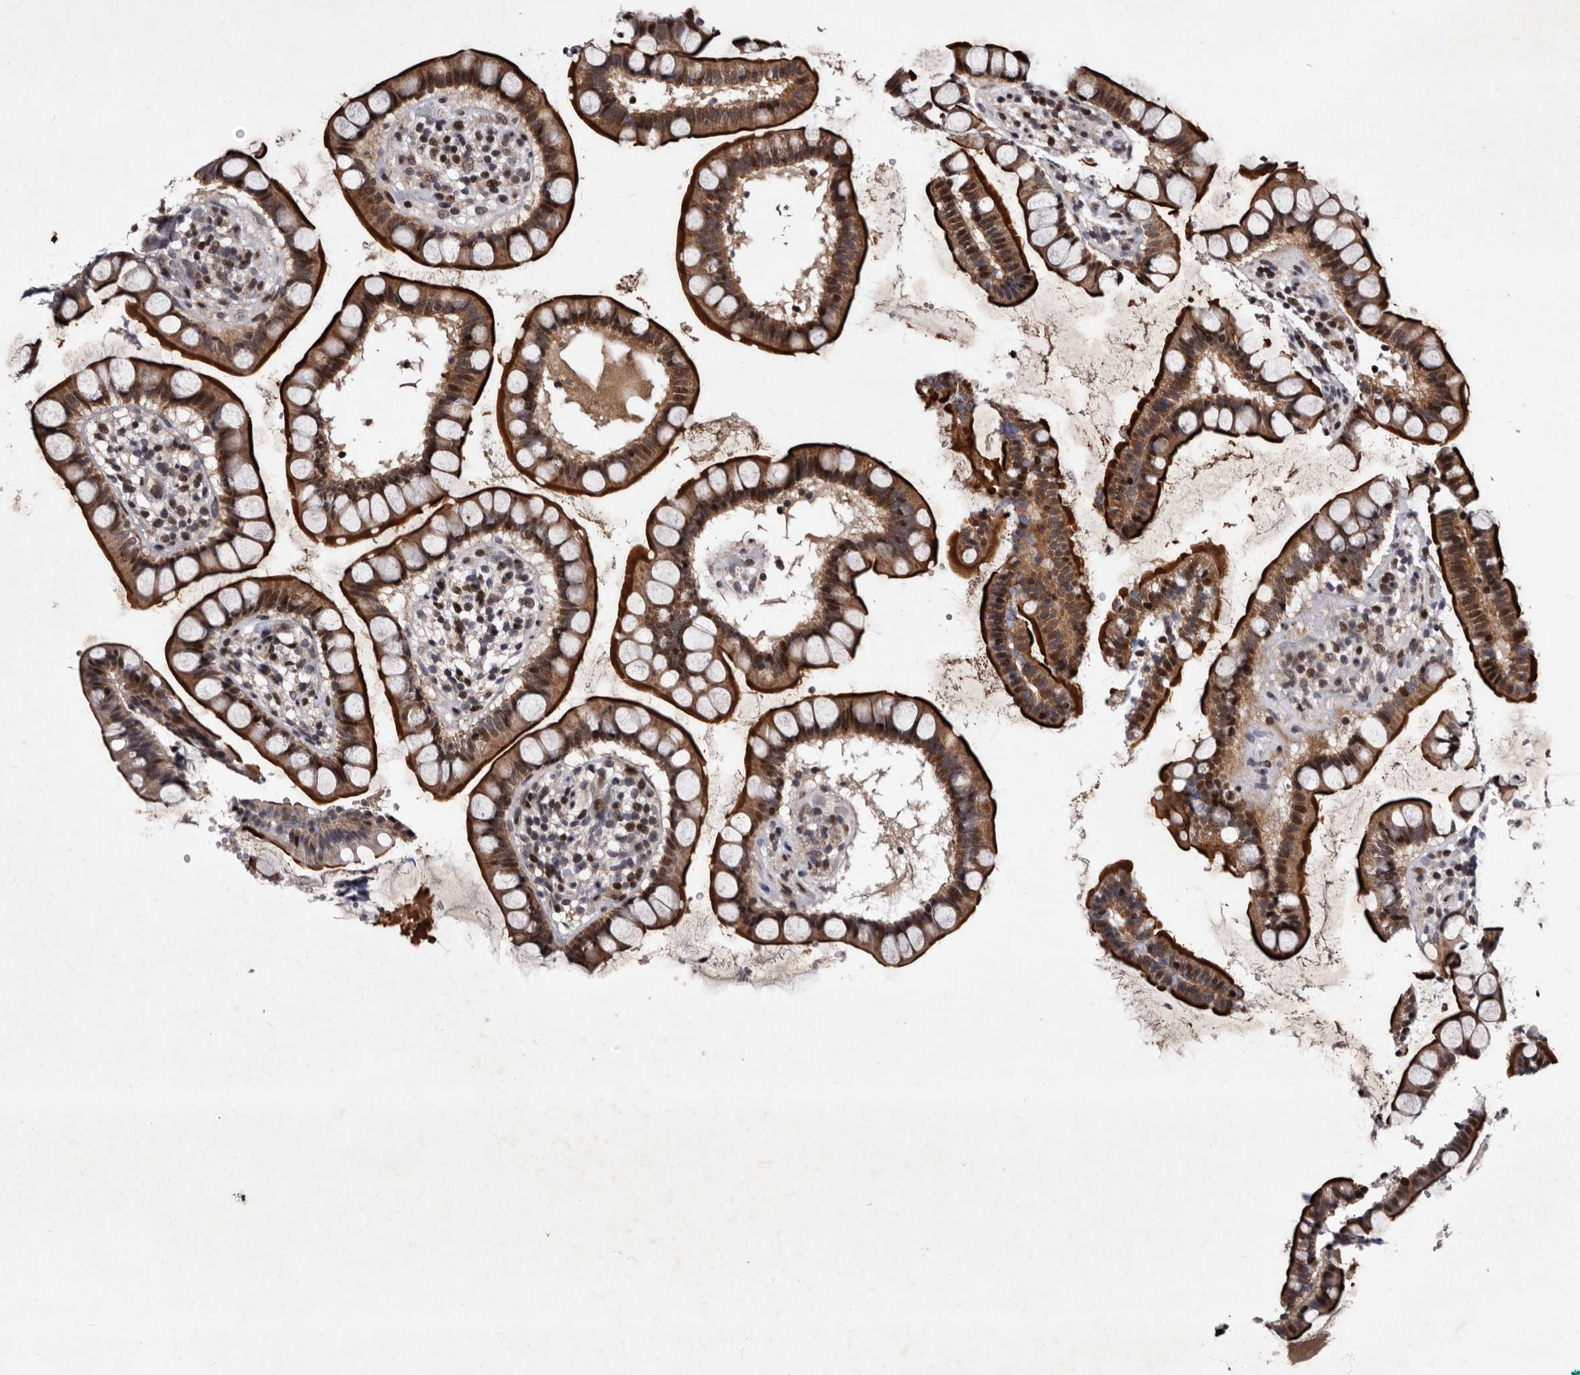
{"staining": {"intensity": "strong", "quantity": ">75%", "location": "cytoplasmic/membranous,nuclear"}, "tissue": "small intestine", "cell_type": "Glandular cells", "image_type": "normal", "snomed": [{"axis": "morphology", "description": "Normal tissue, NOS"}, {"axis": "topography", "description": "Small intestine"}], "caption": "Unremarkable small intestine shows strong cytoplasmic/membranous,nuclear positivity in approximately >75% of glandular cells, visualized by immunohistochemistry. (brown staining indicates protein expression, while blue staining denotes nuclei).", "gene": "TNKS", "patient": {"sex": "female", "age": 84}}